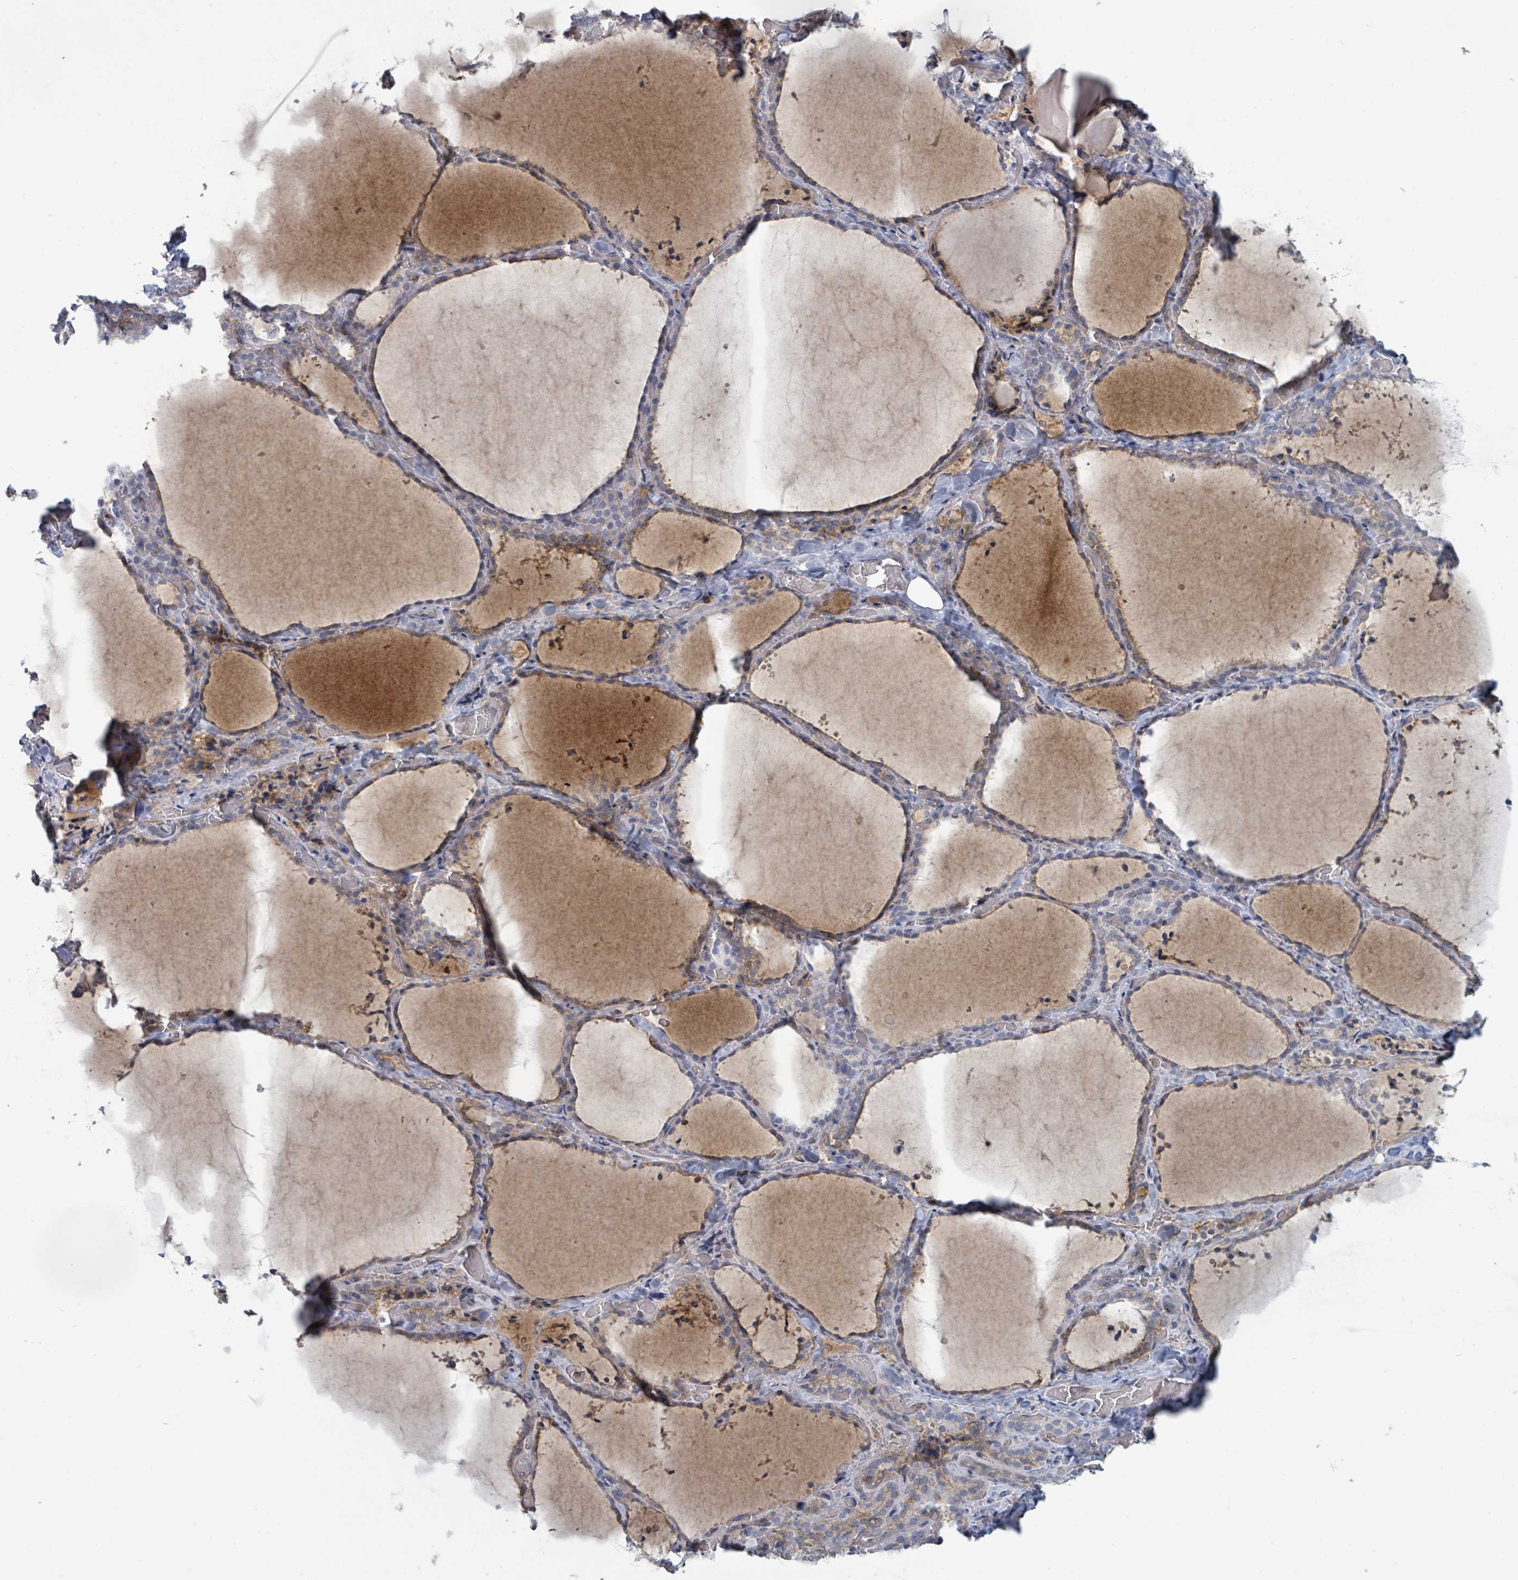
{"staining": {"intensity": "weak", "quantity": "<25%", "location": "cytoplasmic/membranous"}, "tissue": "thyroid gland", "cell_type": "Glandular cells", "image_type": "normal", "snomed": [{"axis": "morphology", "description": "Normal tissue, NOS"}, {"axis": "topography", "description": "Thyroid gland"}], "caption": "Immunohistochemistry (IHC) of benign human thyroid gland demonstrates no staining in glandular cells.", "gene": "TNFRSF14", "patient": {"sex": "female", "age": 22}}